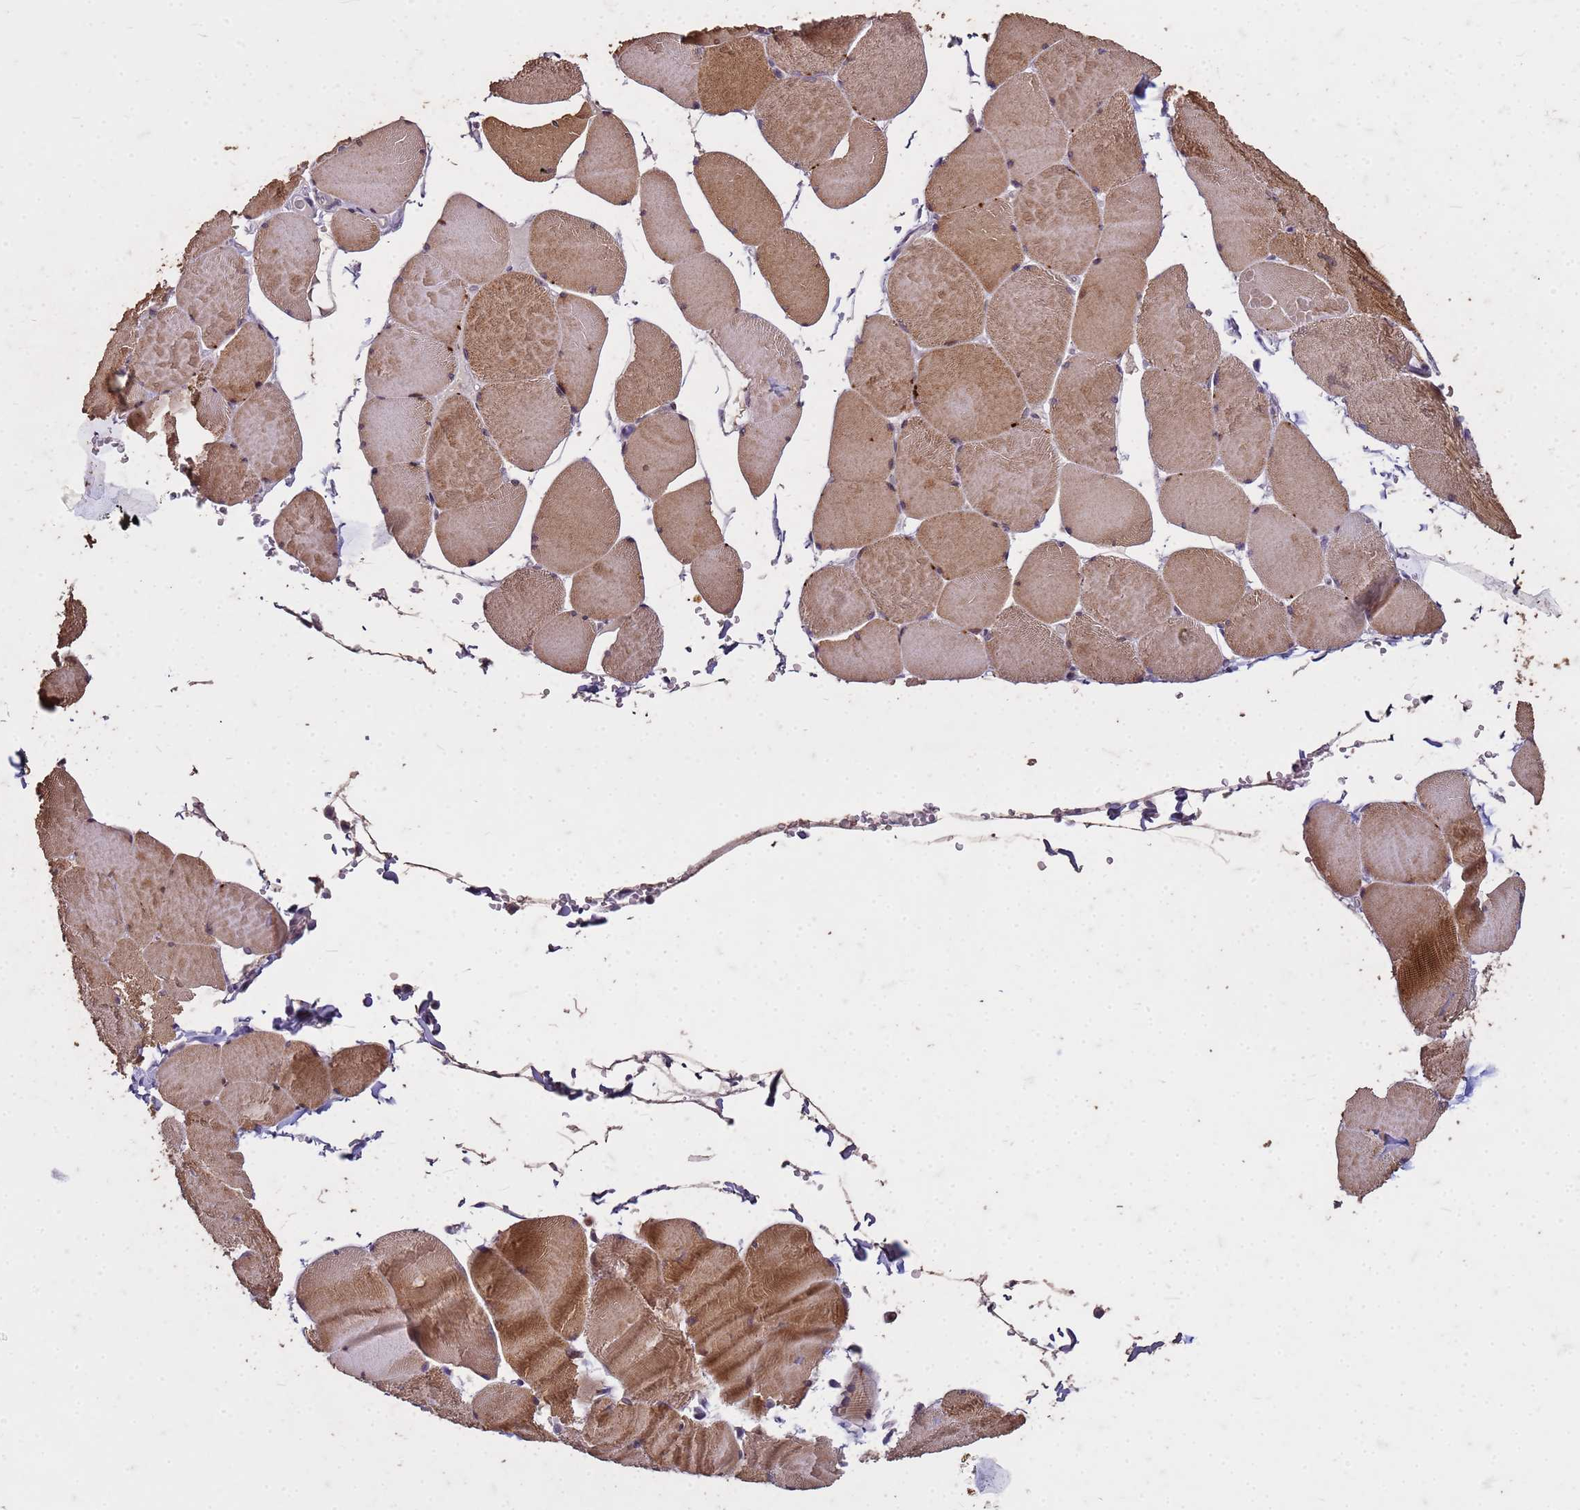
{"staining": {"intensity": "moderate", "quantity": ">75%", "location": "cytoplasmic/membranous,nuclear"}, "tissue": "skeletal muscle", "cell_type": "Myocytes", "image_type": "normal", "snomed": [{"axis": "morphology", "description": "Normal tissue, NOS"}, {"axis": "topography", "description": "Skeletal muscle"}, {"axis": "topography", "description": "Head-Neck"}], "caption": "High-magnification brightfield microscopy of normal skeletal muscle stained with DAB (brown) and counterstained with hematoxylin (blue). myocytes exhibit moderate cytoplasmic/membranous,nuclear positivity is present in approximately>75% of cells.", "gene": "FAM184B", "patient": {"sex": "male", "age": 66}}